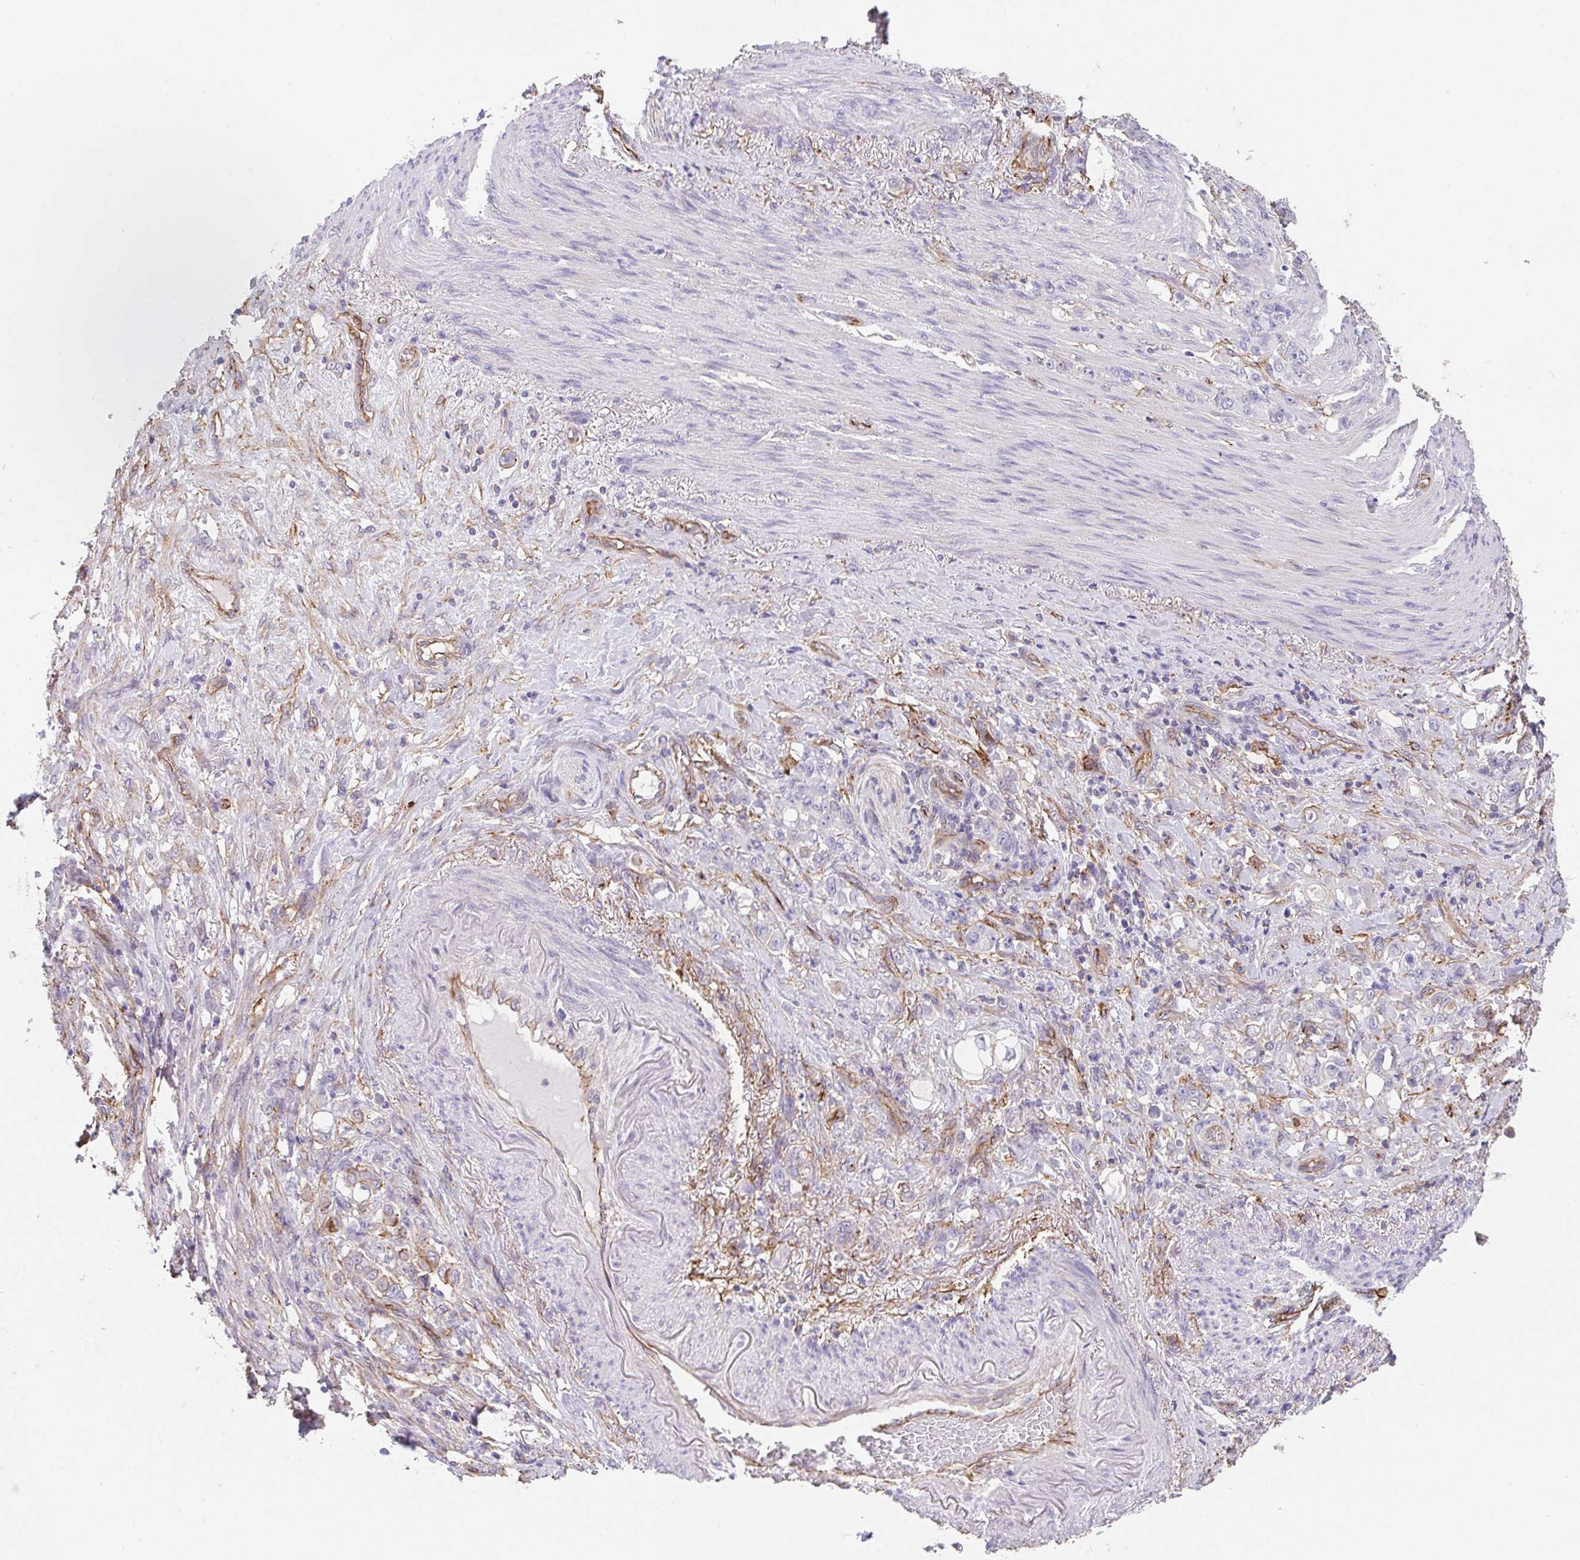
{"staining": {"intensity": "negative", "quantity": "none", "location": "none"}, "tissue": "stomach cancer", "cell_type": "Tumor cells", "image_type": "cancer", "snomed": [{"axis": "morphology", "description": "Adenocarcinoma, NOS"}, {"axis": "topography", "description": "Stomach"}], "caption": "The micrograph shows no staining of tumor cells in adenocarcinoma (stomach).", "gene": "DBN1", "patient": {"sex": "female", "age": 79}}